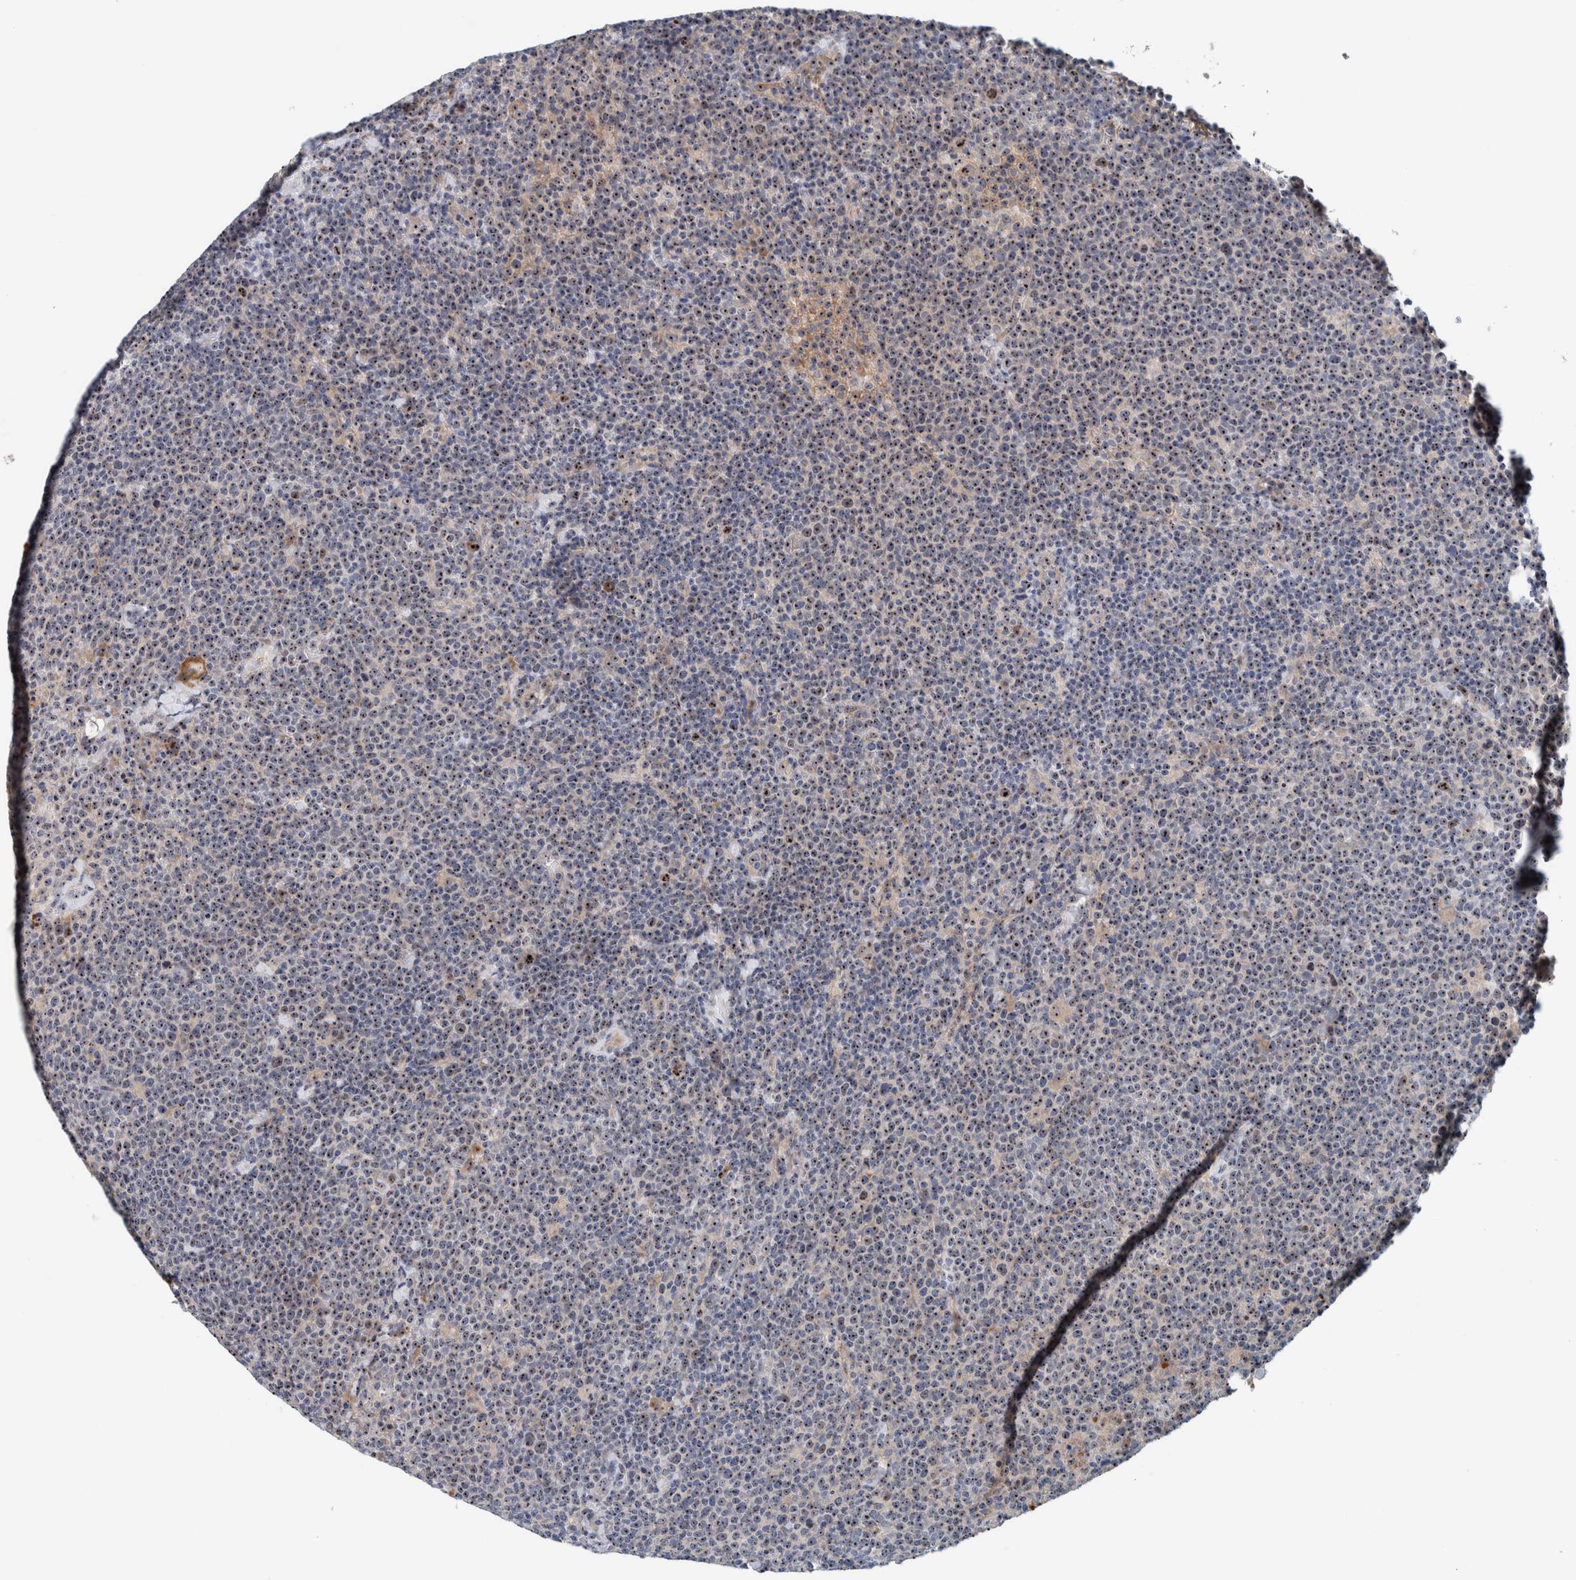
{"staining": {"intensity": "moderate", "quantity": ">75%", "location": "nuclear"}, "tissue": "lymphoma", "cell_type": "Tumor cells", "image_type": "cancer", "snomed": [{"axis": "morphology", "description": "Malignant lymphoma, non-Hodgkin's type, High grade"}, {"axis": "topography", "description": "Lymph node"}], "caption": "DAB immunohistochemical staining of high-grade malignant lymphoma, non-Hodgkin's type shows moderate nuclear protein staining in approximately >75% of tumor cells.", "gene": "NOL11", "patient": {"sex": "male", "age": 61}}